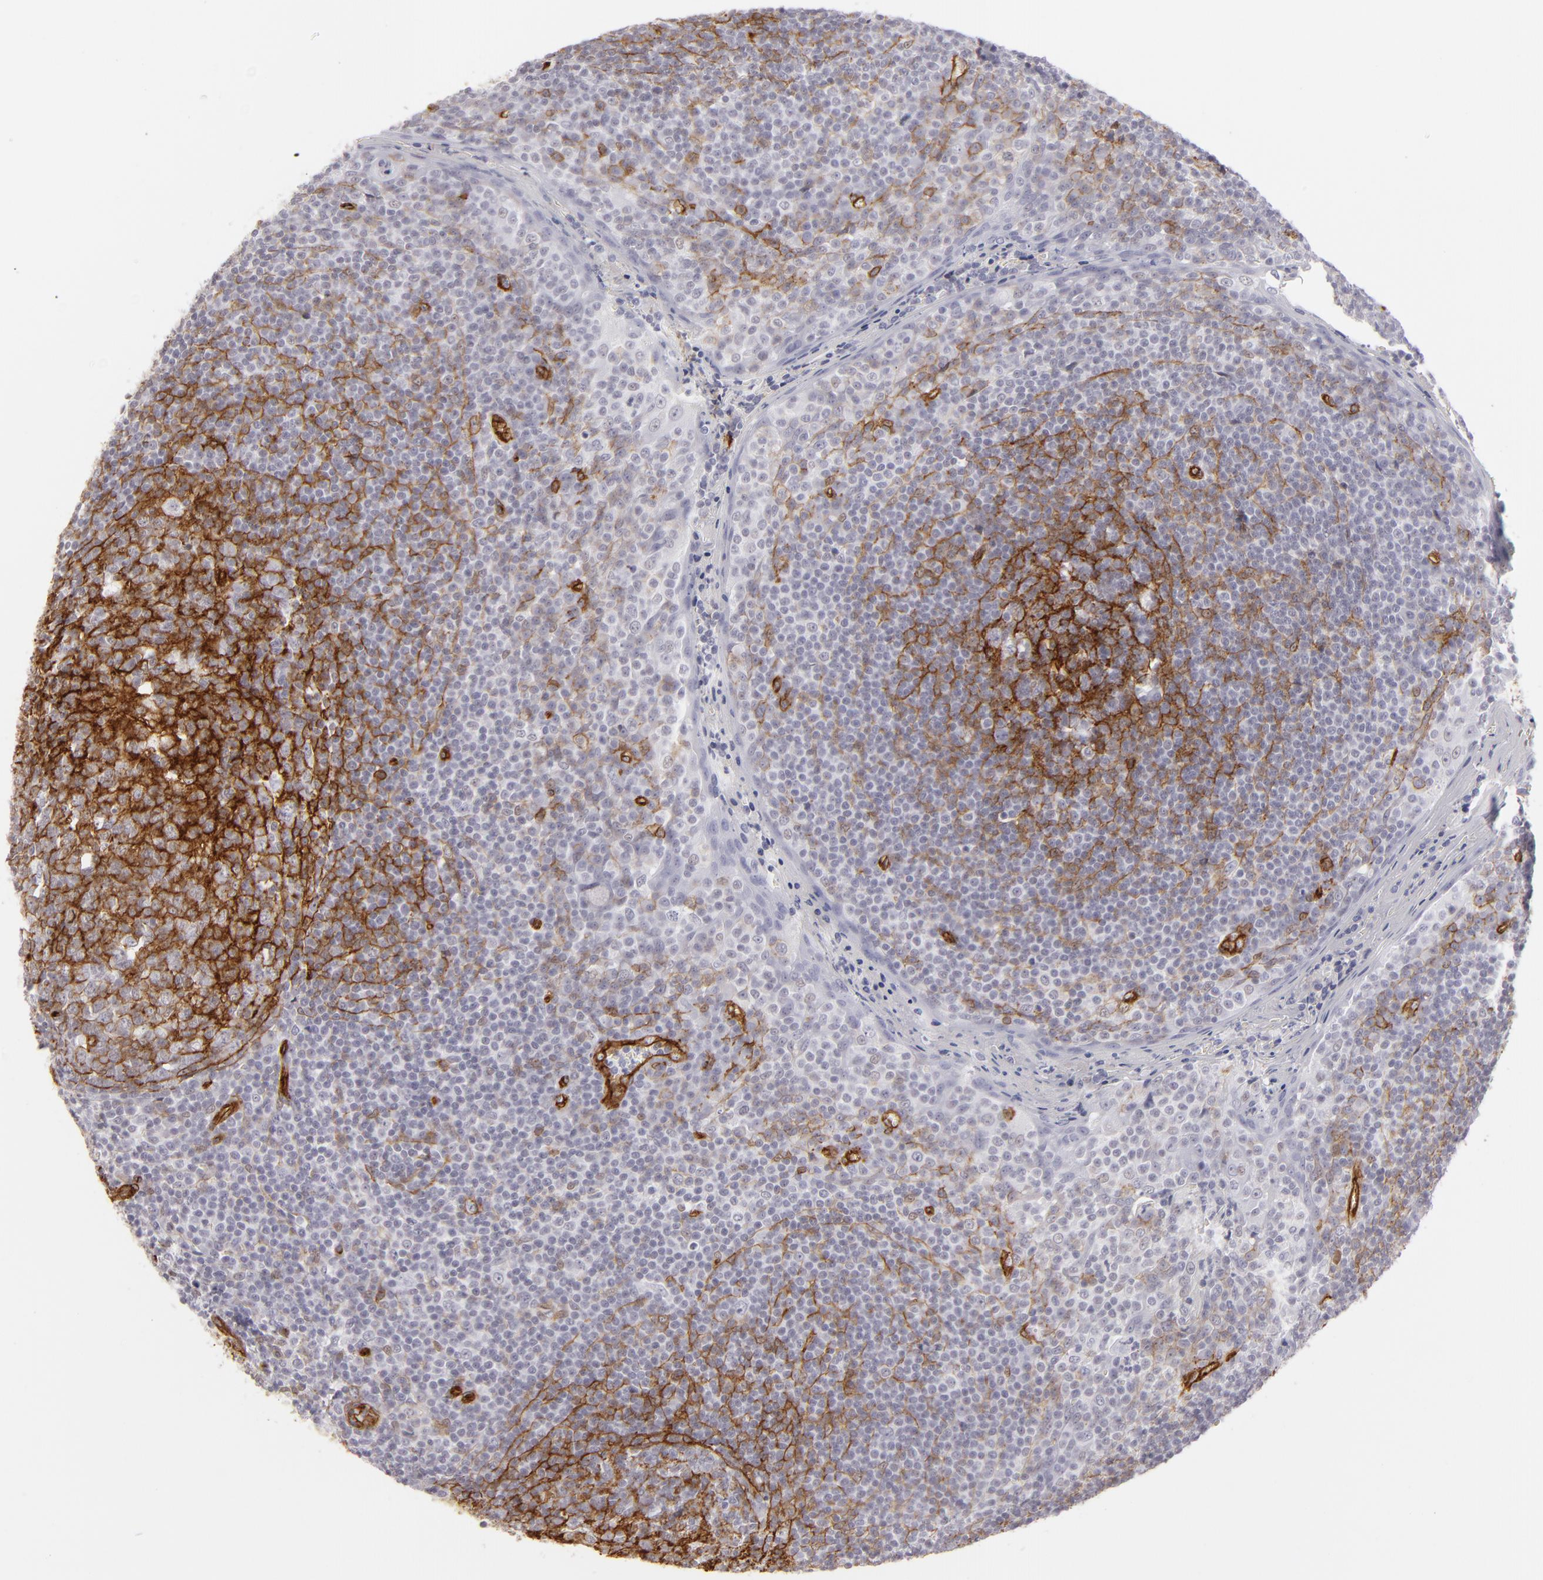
{"staining": {"intensity": "moderate", "quantity": "25%-75%", "location": "cytoplasmic/membranous"}, "tissue": "tonsil", "cell_type": "Germinal center cells", "image_type": "normal", "snomed": [{"axis": "morphology", "description": "Normal tissue, NOS"}, {"axis": "topography", "description": "Tonsil"}], "caption": "This image exhibits unremarkable tonsil stained with immunohistochemistry to label a protein in brown. The cytoplasmic/membranous of germinal center cells show moderate positivity for the protein. Nuclei are counter-stained blue.", "gene": "MCAM", "patient": {"sex": "male", "age": 31}}